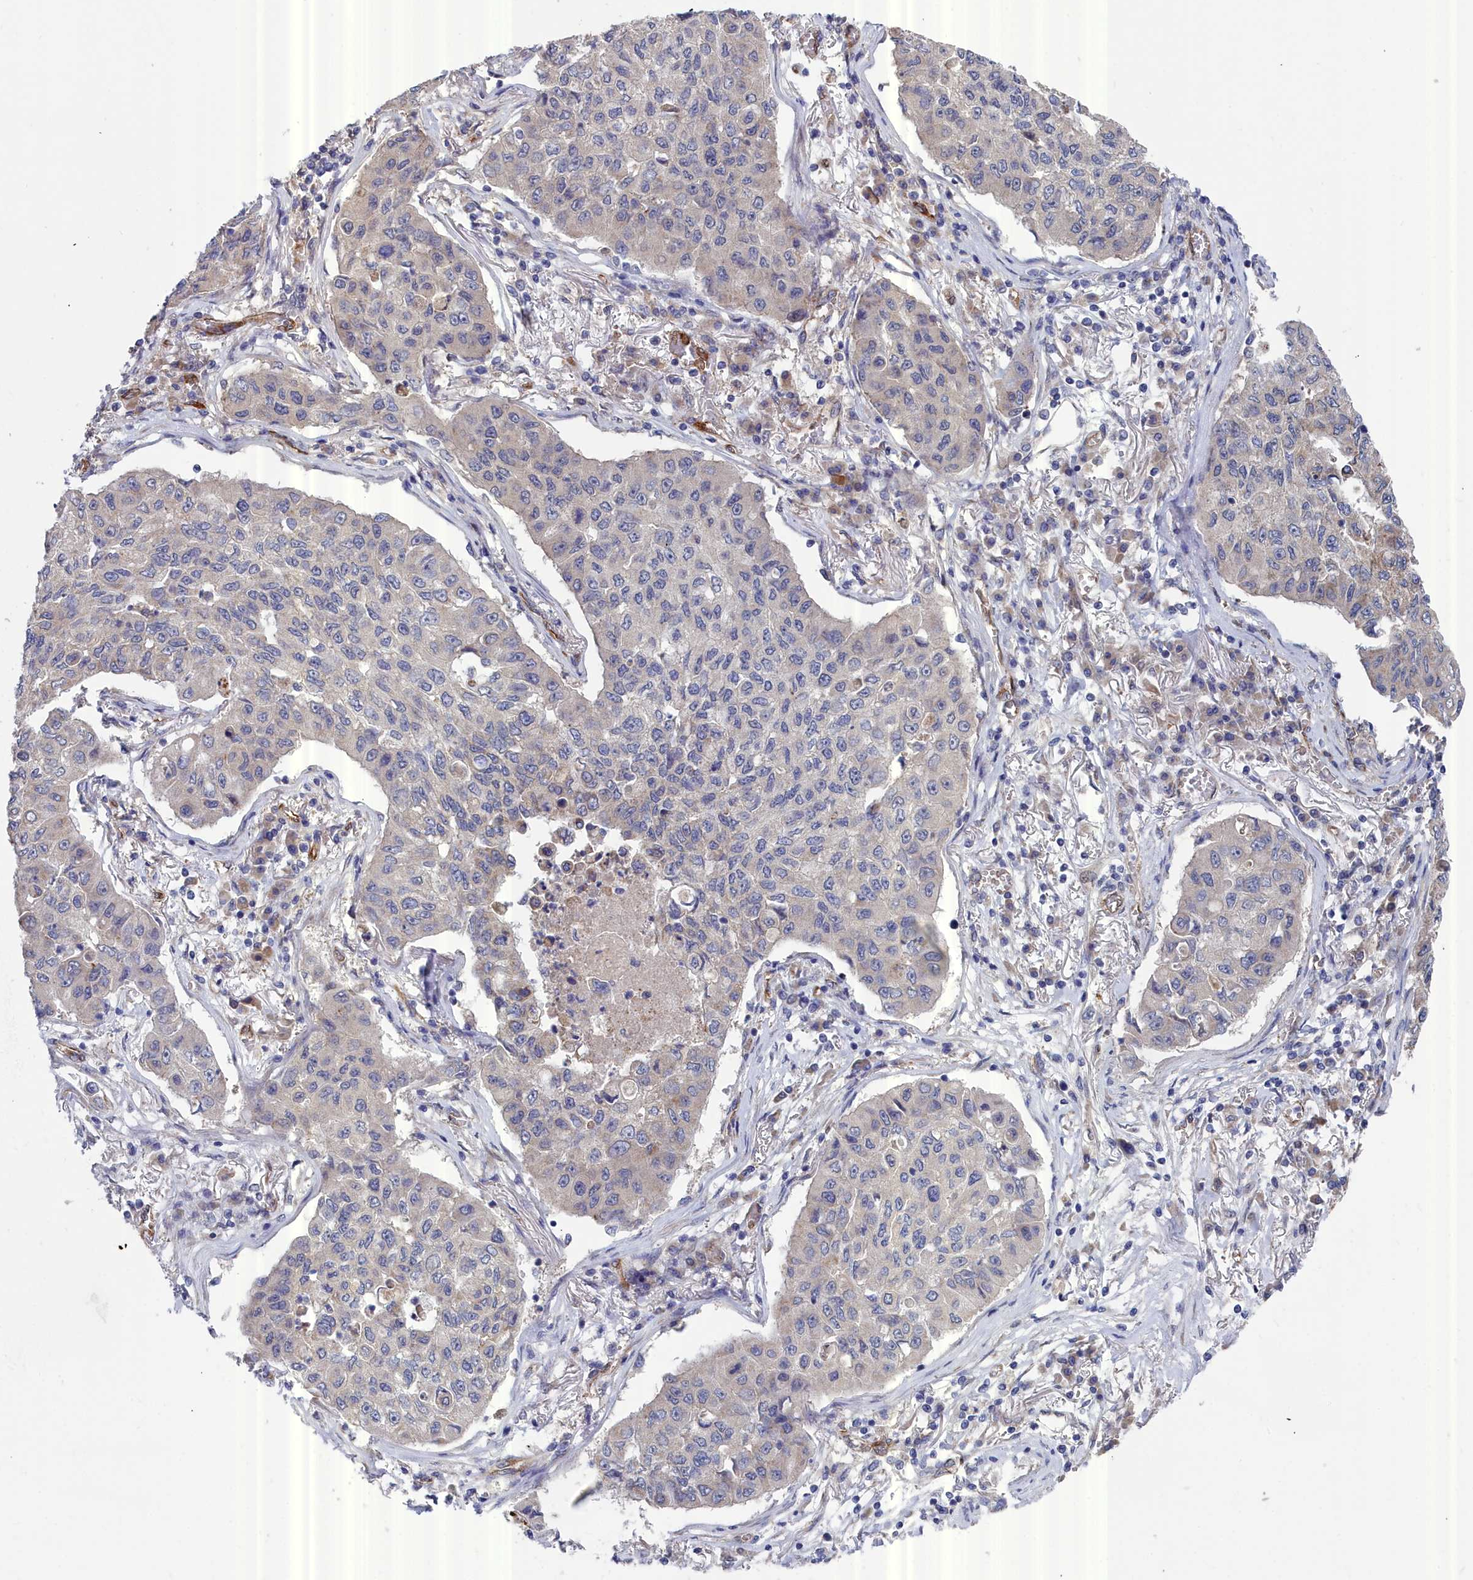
{"staining": {"intensity": "negative", "quantity": "none", "location": "none"}, "tissue": "lung cancer", "cell_type": "Tumor cells", "image_type": "cancer", "snomed": [{"axis": "morphology", "description": "Squamous cell carcinoma, NOS"}, {"axis": "topography", "description": "Lung"}], "caption": "This histopathology image is of squamous cell carcinoma (lung) stained with IHC to label a protein in brown with the nuclei are counter-stained blue. There is no positivity in tumor cells.", "gene": "RDX", "patient": {"sex": "male", "age": 74}}